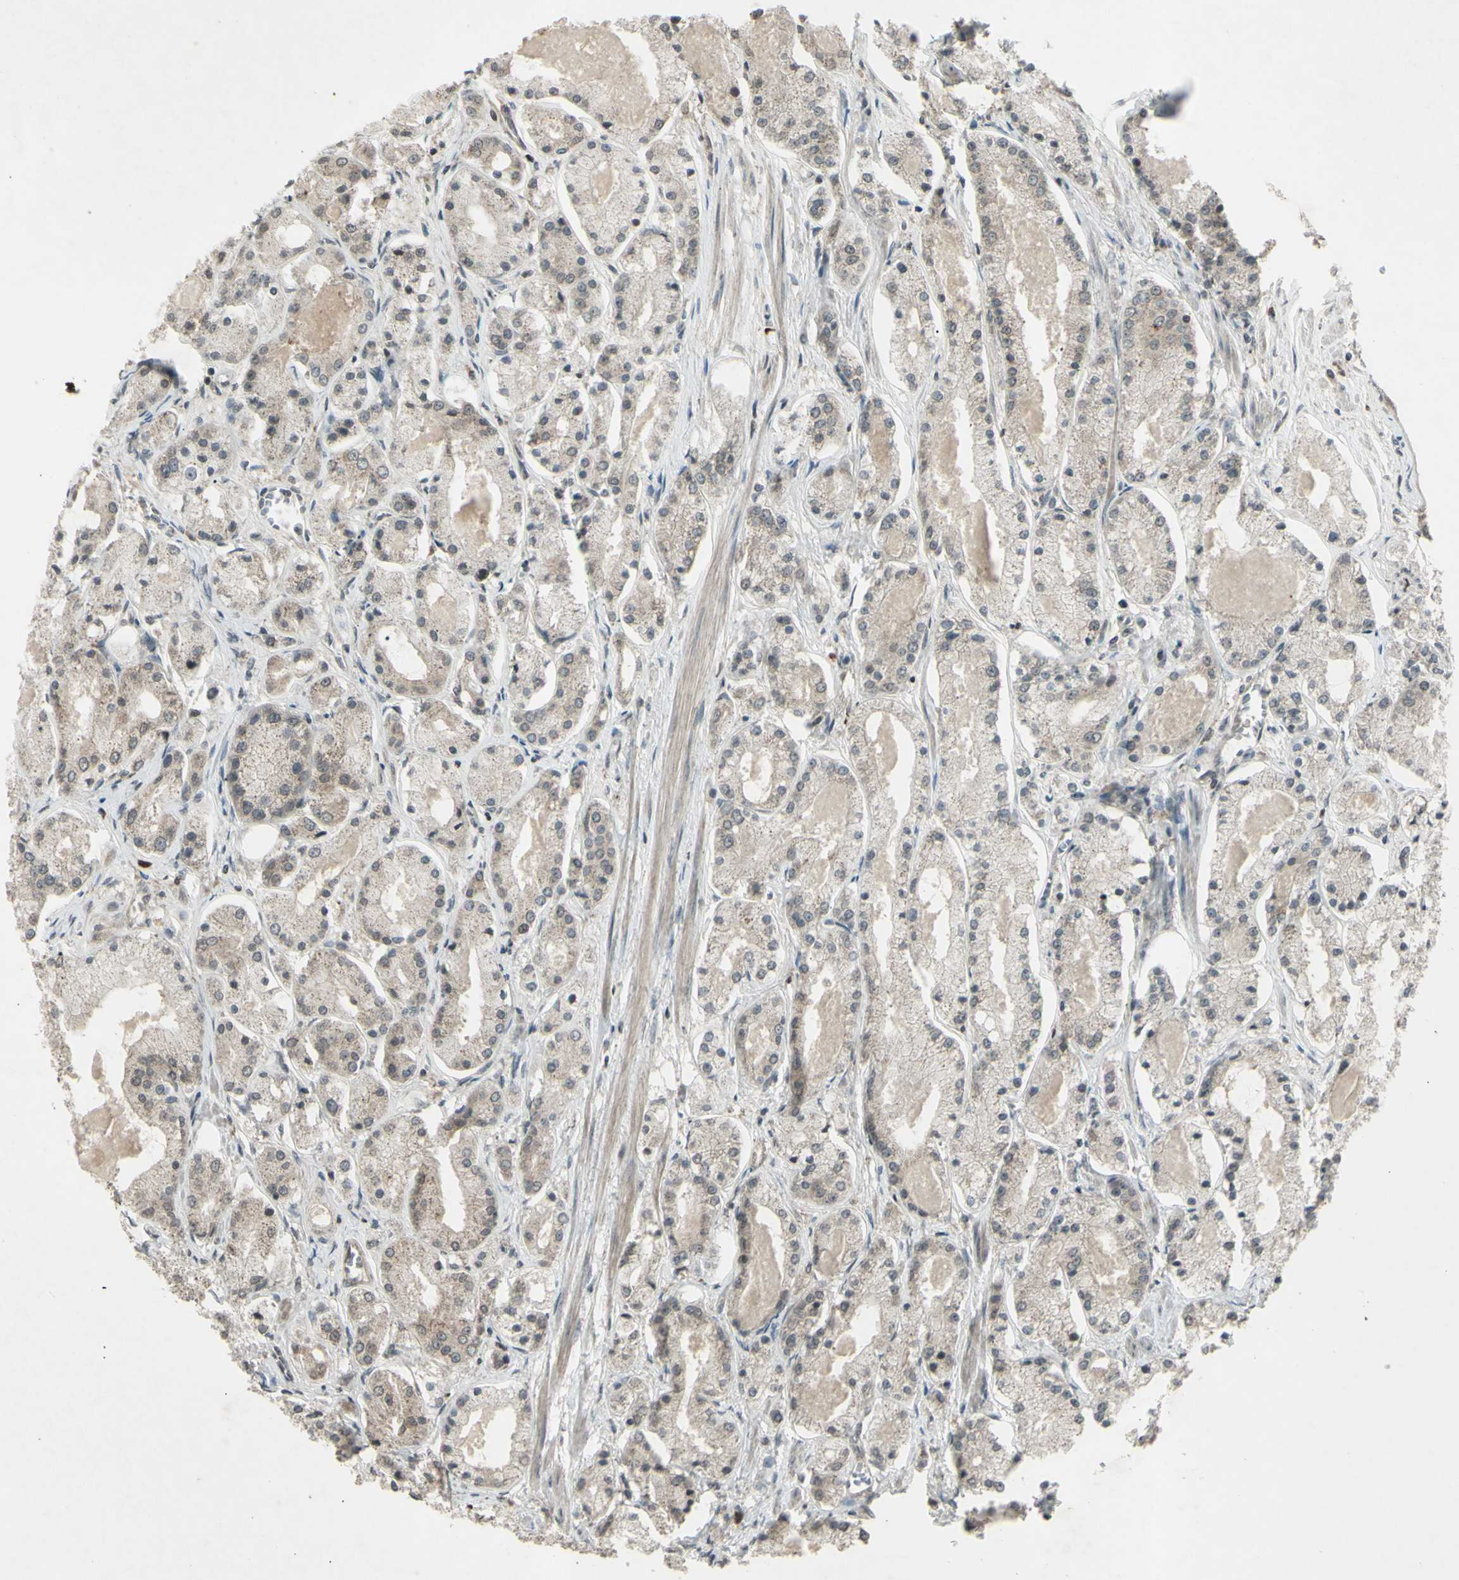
{"staining": {"intensity": "weak", "quantity": ">75%", "location": "cytoplasmic/membranous"}, "tissue": "prostate cancer", "cell_type": "Tumor cells", "image_type": "cancer", "snomed": [{"axis": "morphology", "description": "Adenocarcinoma, High grade"}, {"axis": "topography", "description": "Prostate"}], "caption": "Human adenocarcinoma (high-grade) (prostate) stained with a brown dye reveals weak cytoplasmic/membranous positive expression in approximately >75% of tumor cells.", "gene": "BLNK", "patient": {"sex": "male", "age": 66}}